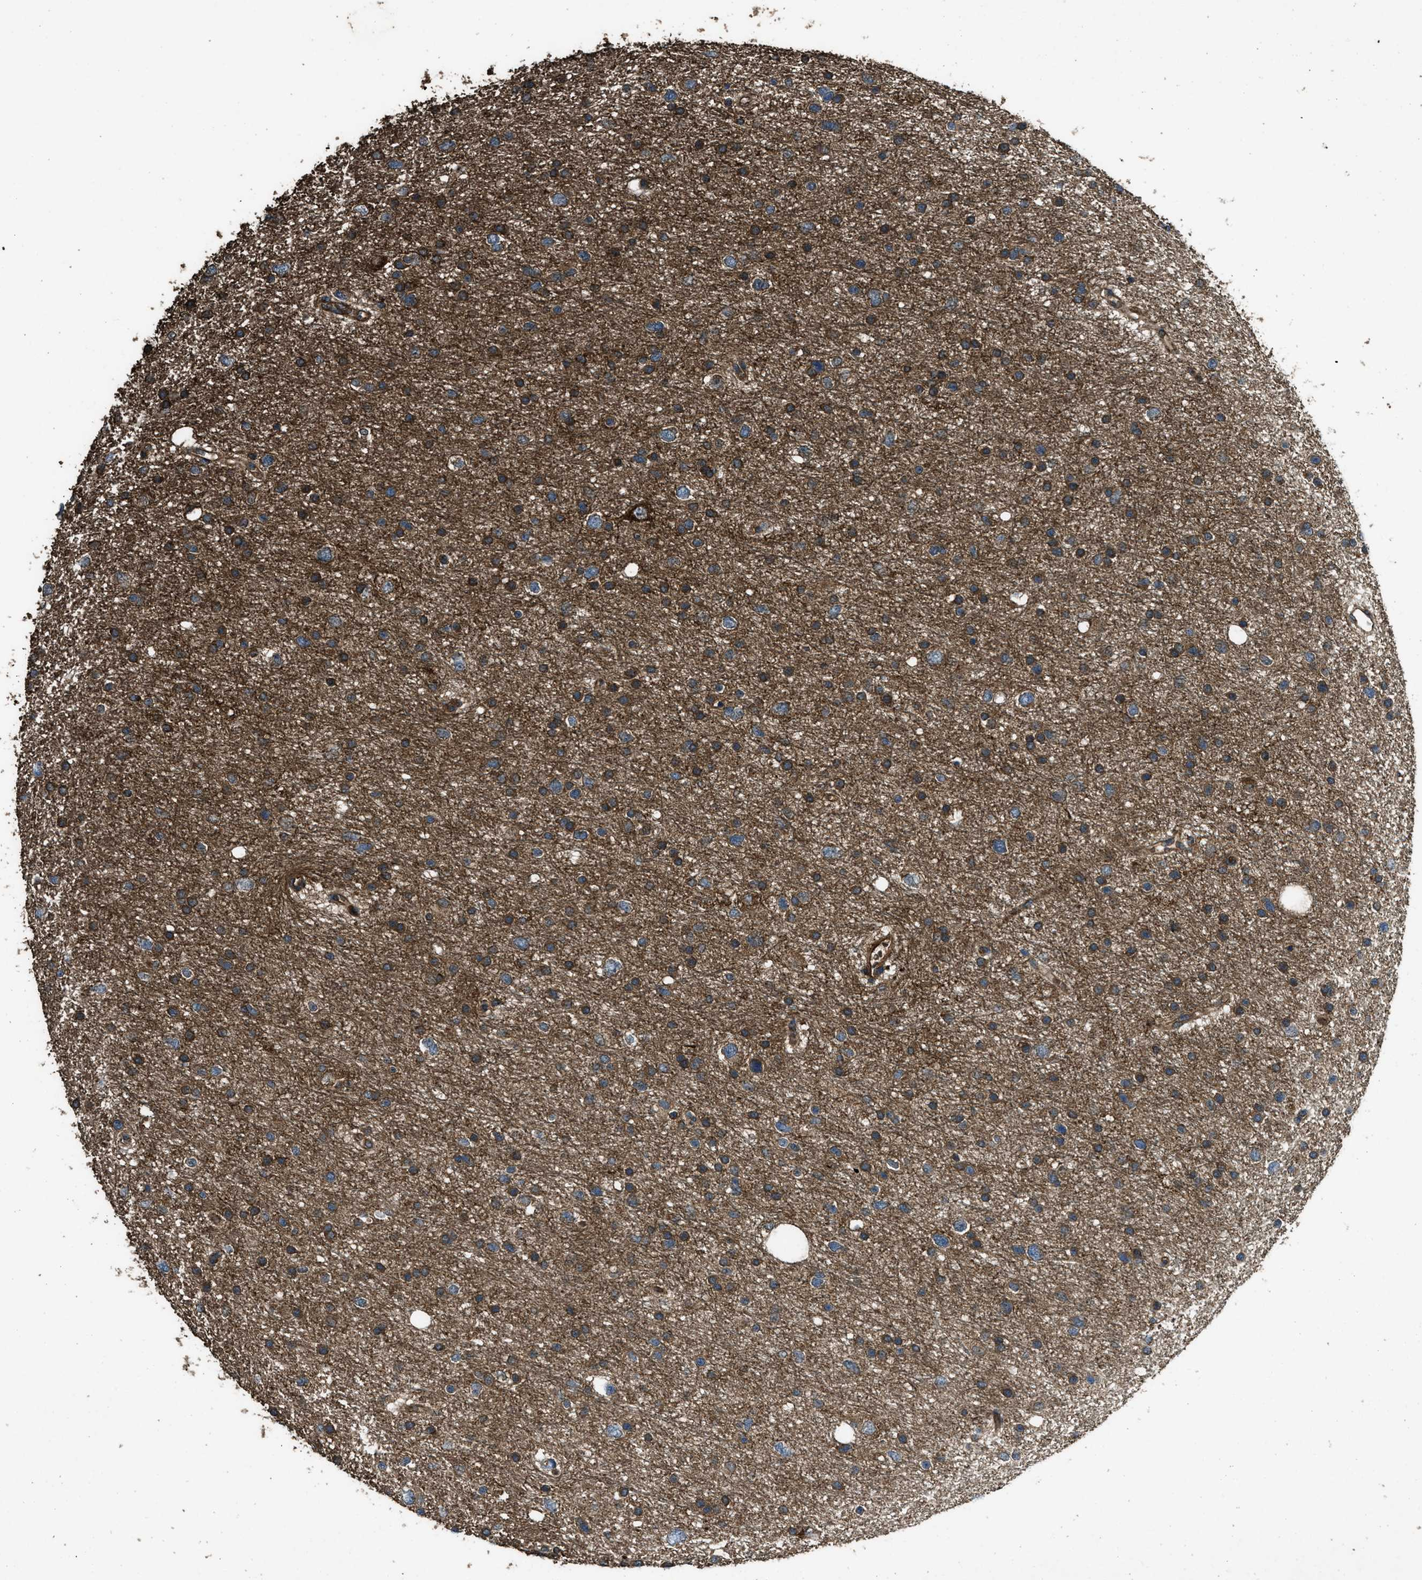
{"staining": {"intensity": "moderate", "quantity": ">75%", "location": "cytoplasmic/membranous"}, "tissue": "glioma", "cell_type": "Tumor cells", "image_type": "cancer", "snomed": [{"axis": "morphology", "description": "Glioma, malignant, Low grade"}, {"axis": "topography", "description": "Brain"}], "caption": "Immunohistochemical staining of glioma reveals medium levels of moderate cytoplasmic/membranous protein positivity in approximately >75% of tumor cells.", "gene": "MAP3K8", "patient": {"sex": "female", "age": 37}}